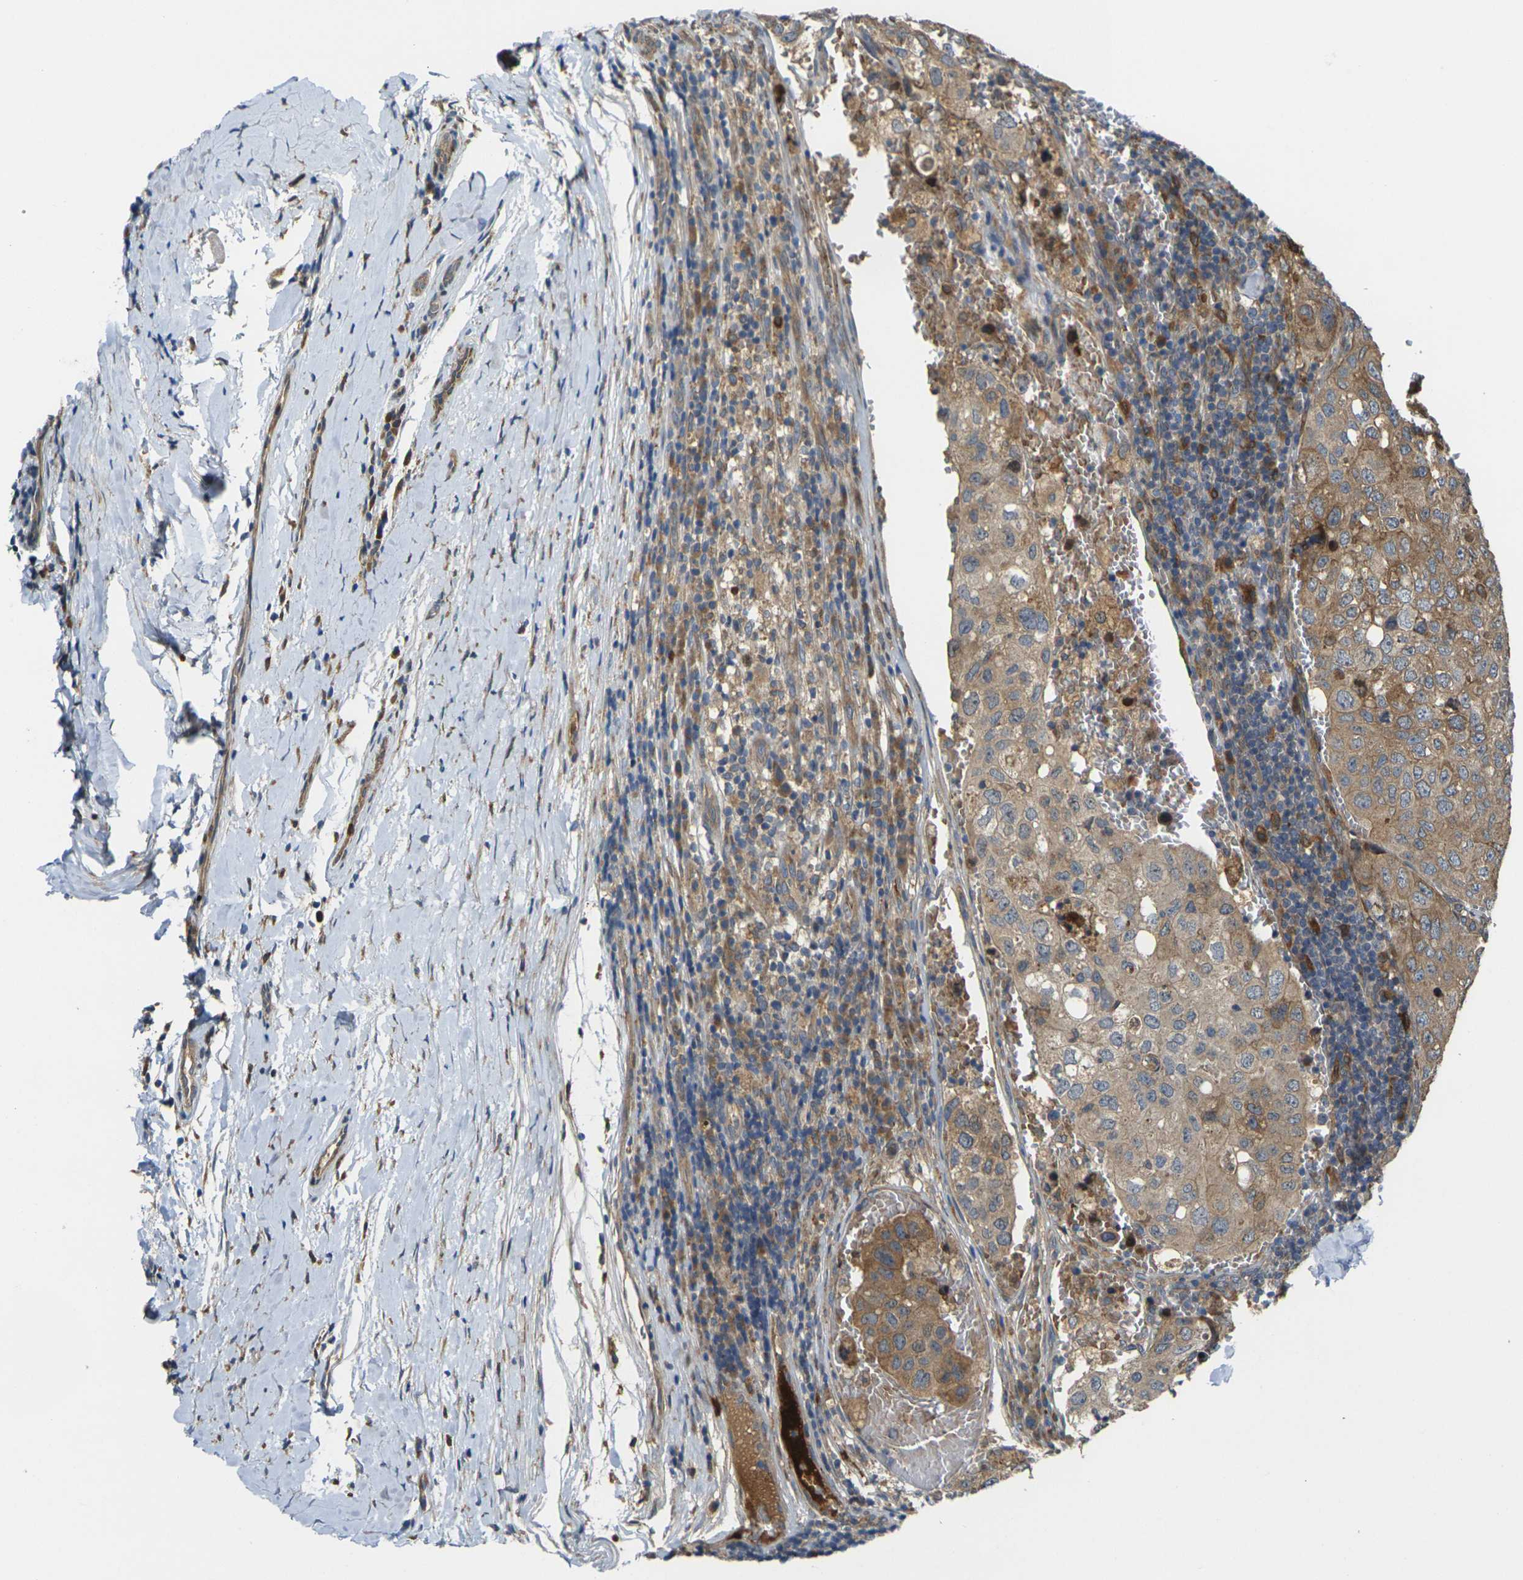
{"staining": {"intensity": "moderate", "quantity": ">75%", "location": "cytoplasmic/membranous"}, "tissue": "urothelial cancer", "cell_type": "Tumor cells", "image_type": "cancer", "snomed": [{"axis": "morphology", "description": "Urothelial carcinoma, High grade"}, {"axis": "topography", "description": "Lymph node"}, {"axis": "topography", "description": "Urinary bladder"}], "caption": "Immunohistochemical staining of high-grade urothelial carcinoma shows moderate cytoplasmic/membranous protein positivity in approximately >75% of tumor cells.", "gene": "FZD1", "patient": {"sex": "male", "age": 51}}